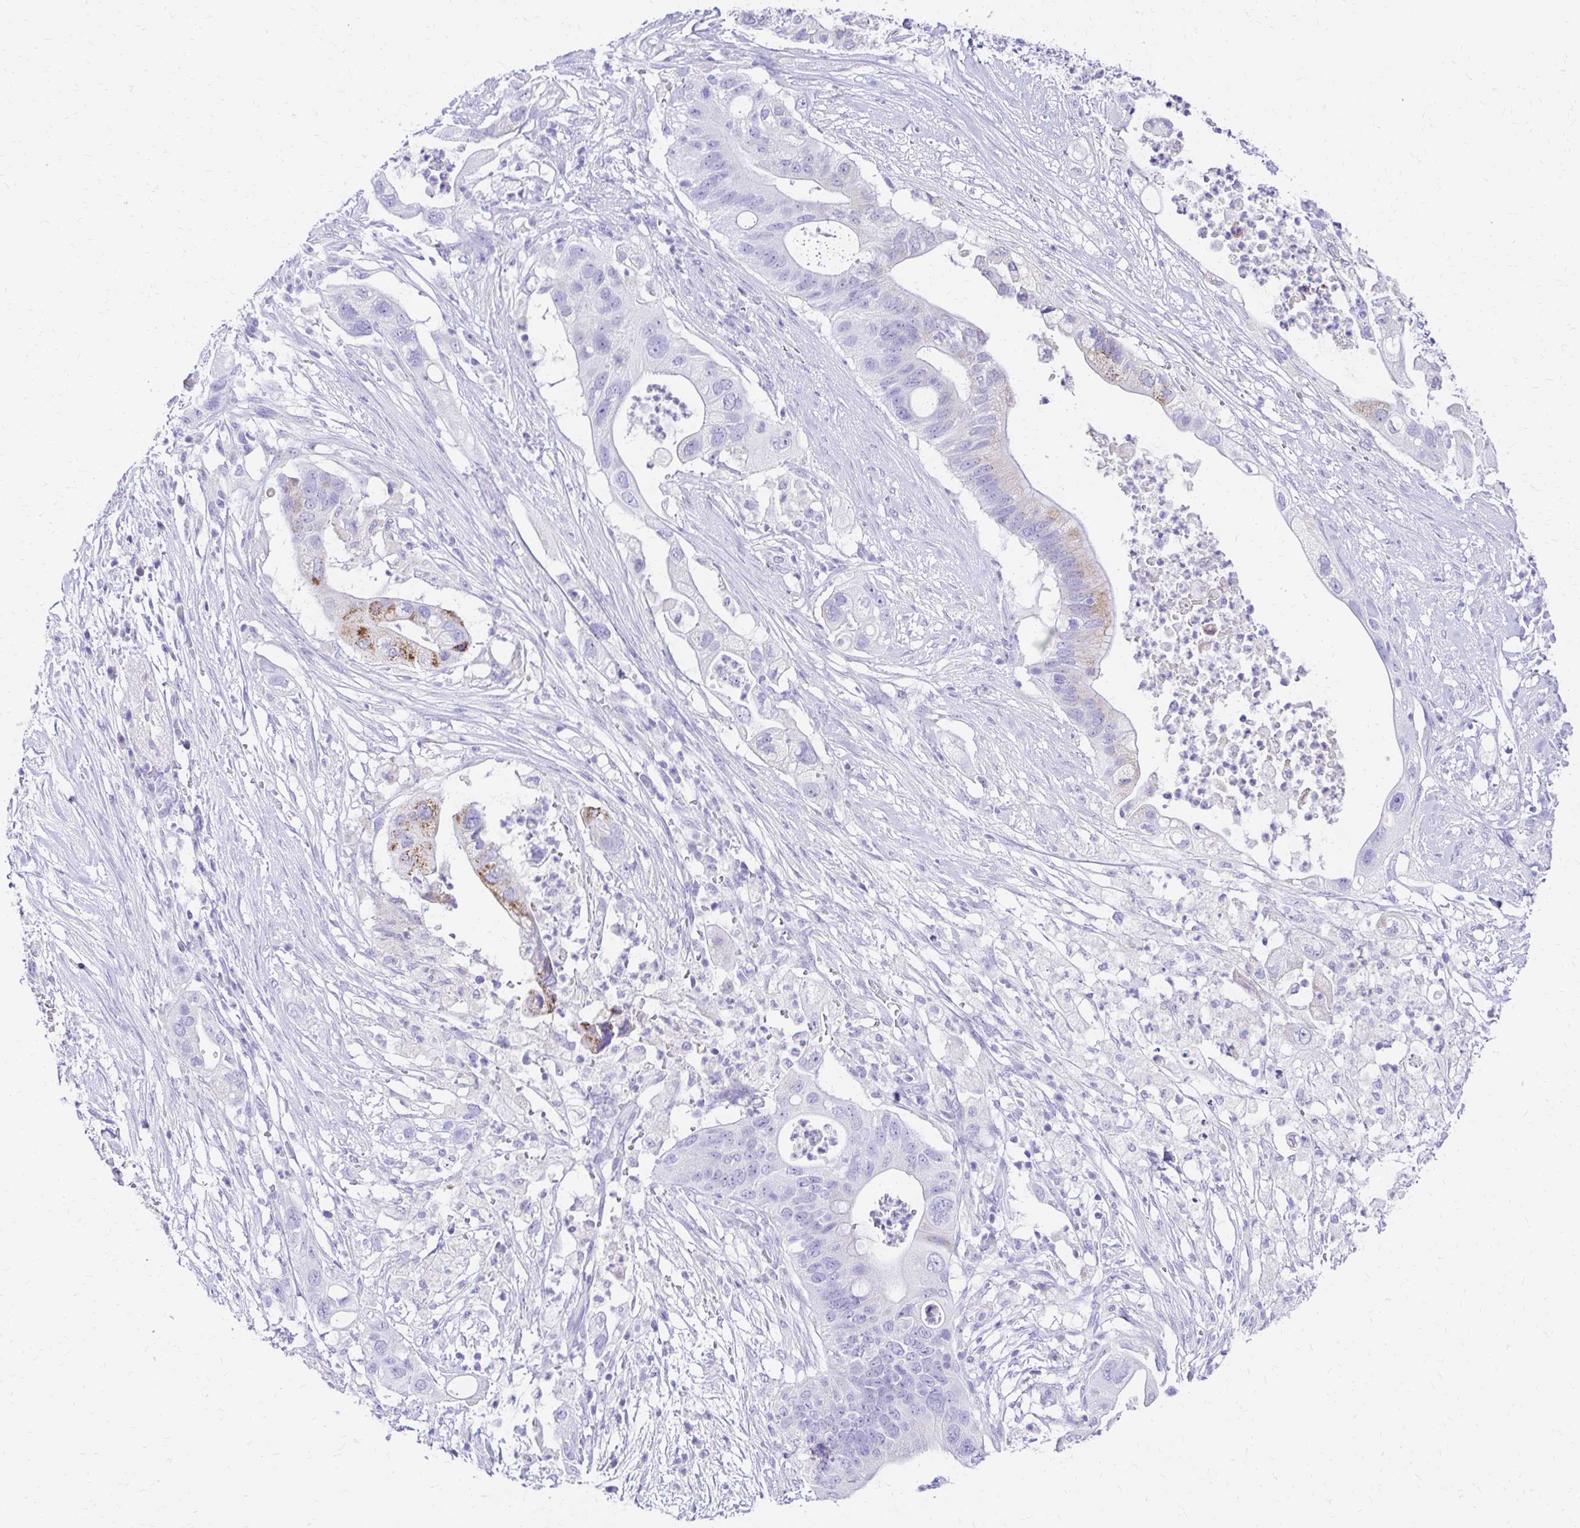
{"staining": {"intensity": "moderate", "quantity": "<25%", "location": "cytoplasmic/membranous"}, "tissue": "pancreatic cancer", "cell_type": "Tumor cells", "image_type": "cancer", "snomed": [{"axis": "morphology", "description": "Adenocarcinoma, NOS"}, {"axis": "topography", "description": "Pancreas"}], "caption": "Tumor cells reveal moderate cytoplasmic/membranous staining in about <25% of cells in pancreatic cancer. Nuclei are stained in blue.", "gene": "S100G", "patient": {"sex": "female", "age": 72}}